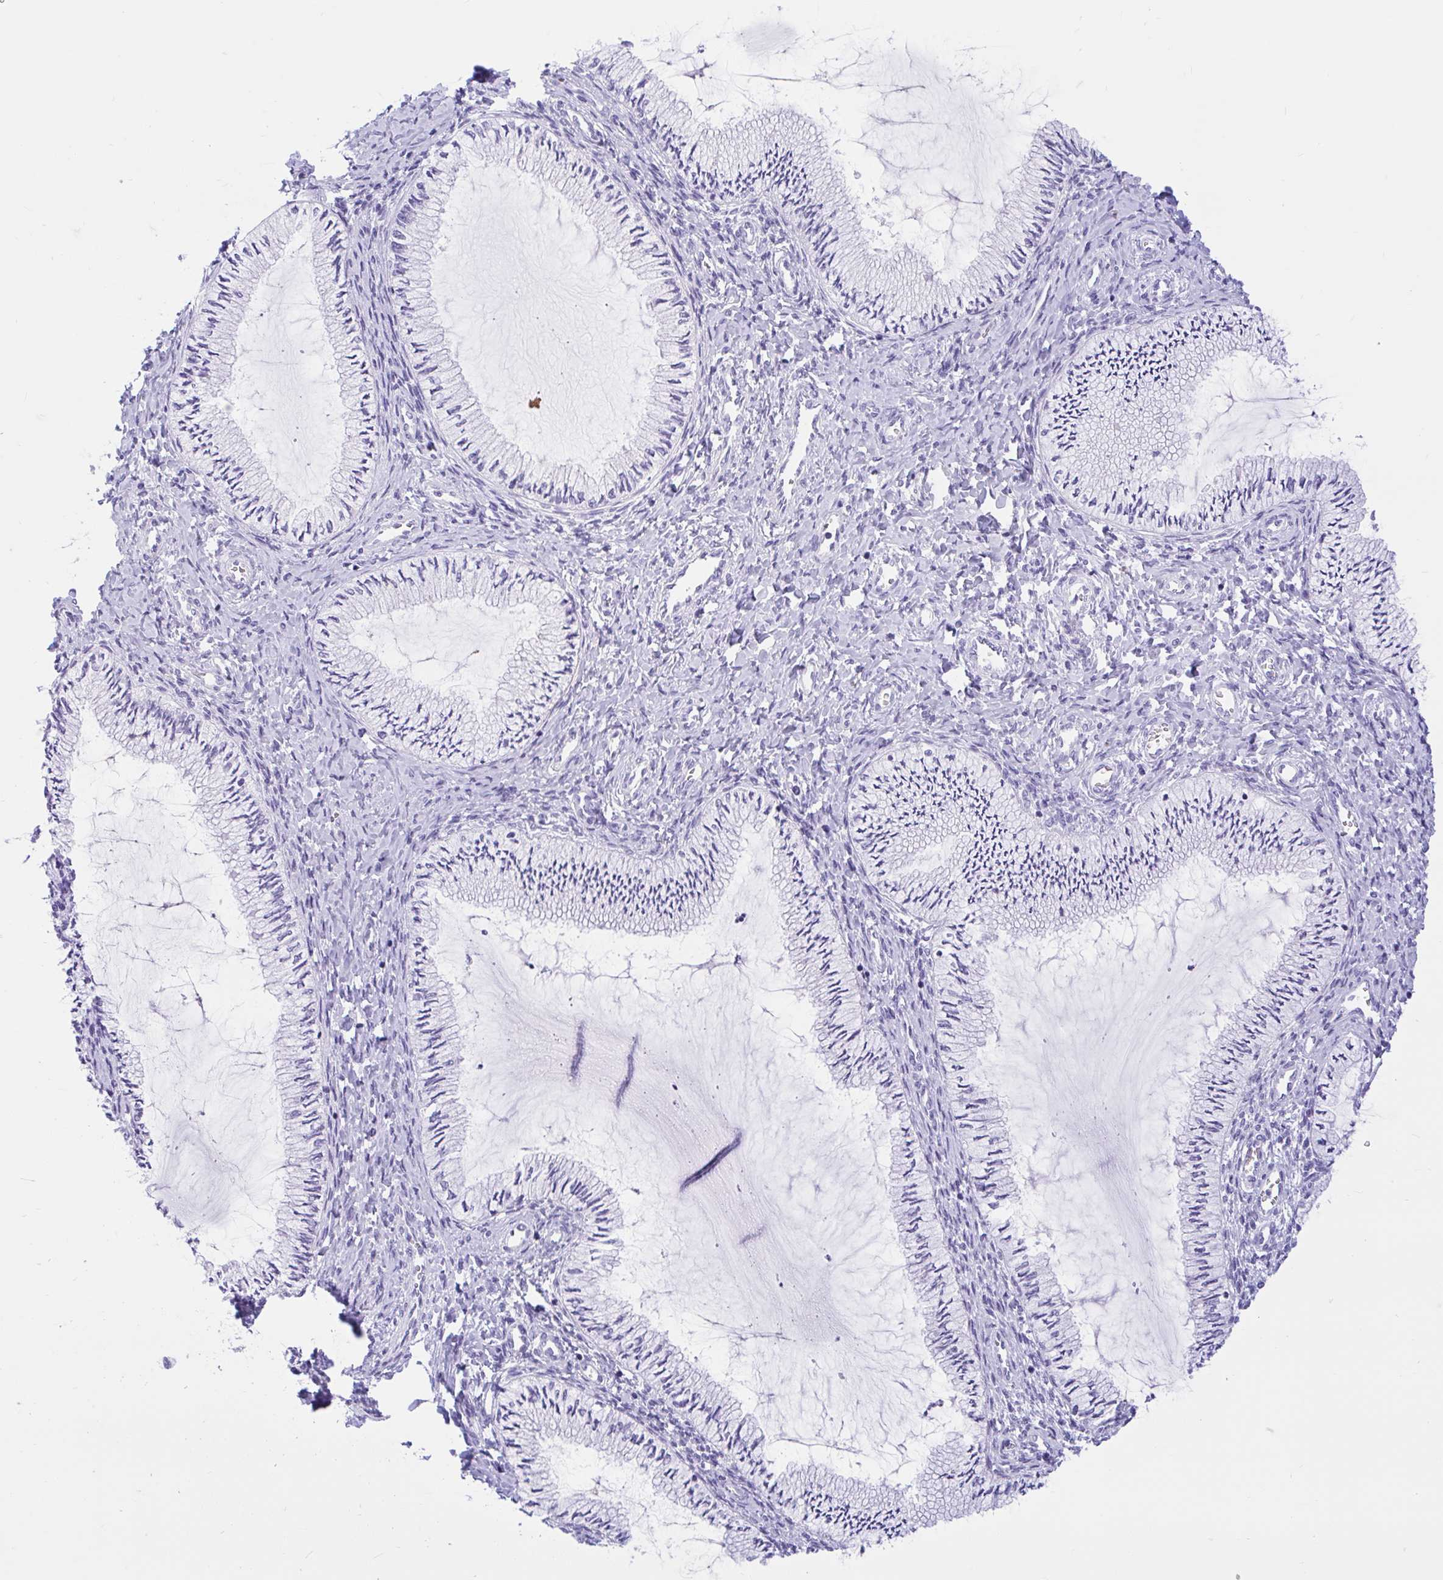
{"staining": {"intensity": "negative", "quantity": "none", "location": "none"}, "tissue": "cervix", "cell_type": "Glandular cells", "image_type": "normal", "snomed": [{"axis": "morphology", "description": "Normal tissue, NOS"}, {"axis": "topography", "description": "Cervix"}], "caption": "Immunohistochemistry micrograph of unremarkable cervix: cervix stained with DAB (3,3'-diaminobenzidine) exhibits no significant protein positivity in glandular cells.", "gene": "ZNF319", "patient": {"sex": "female", "age": 24}}